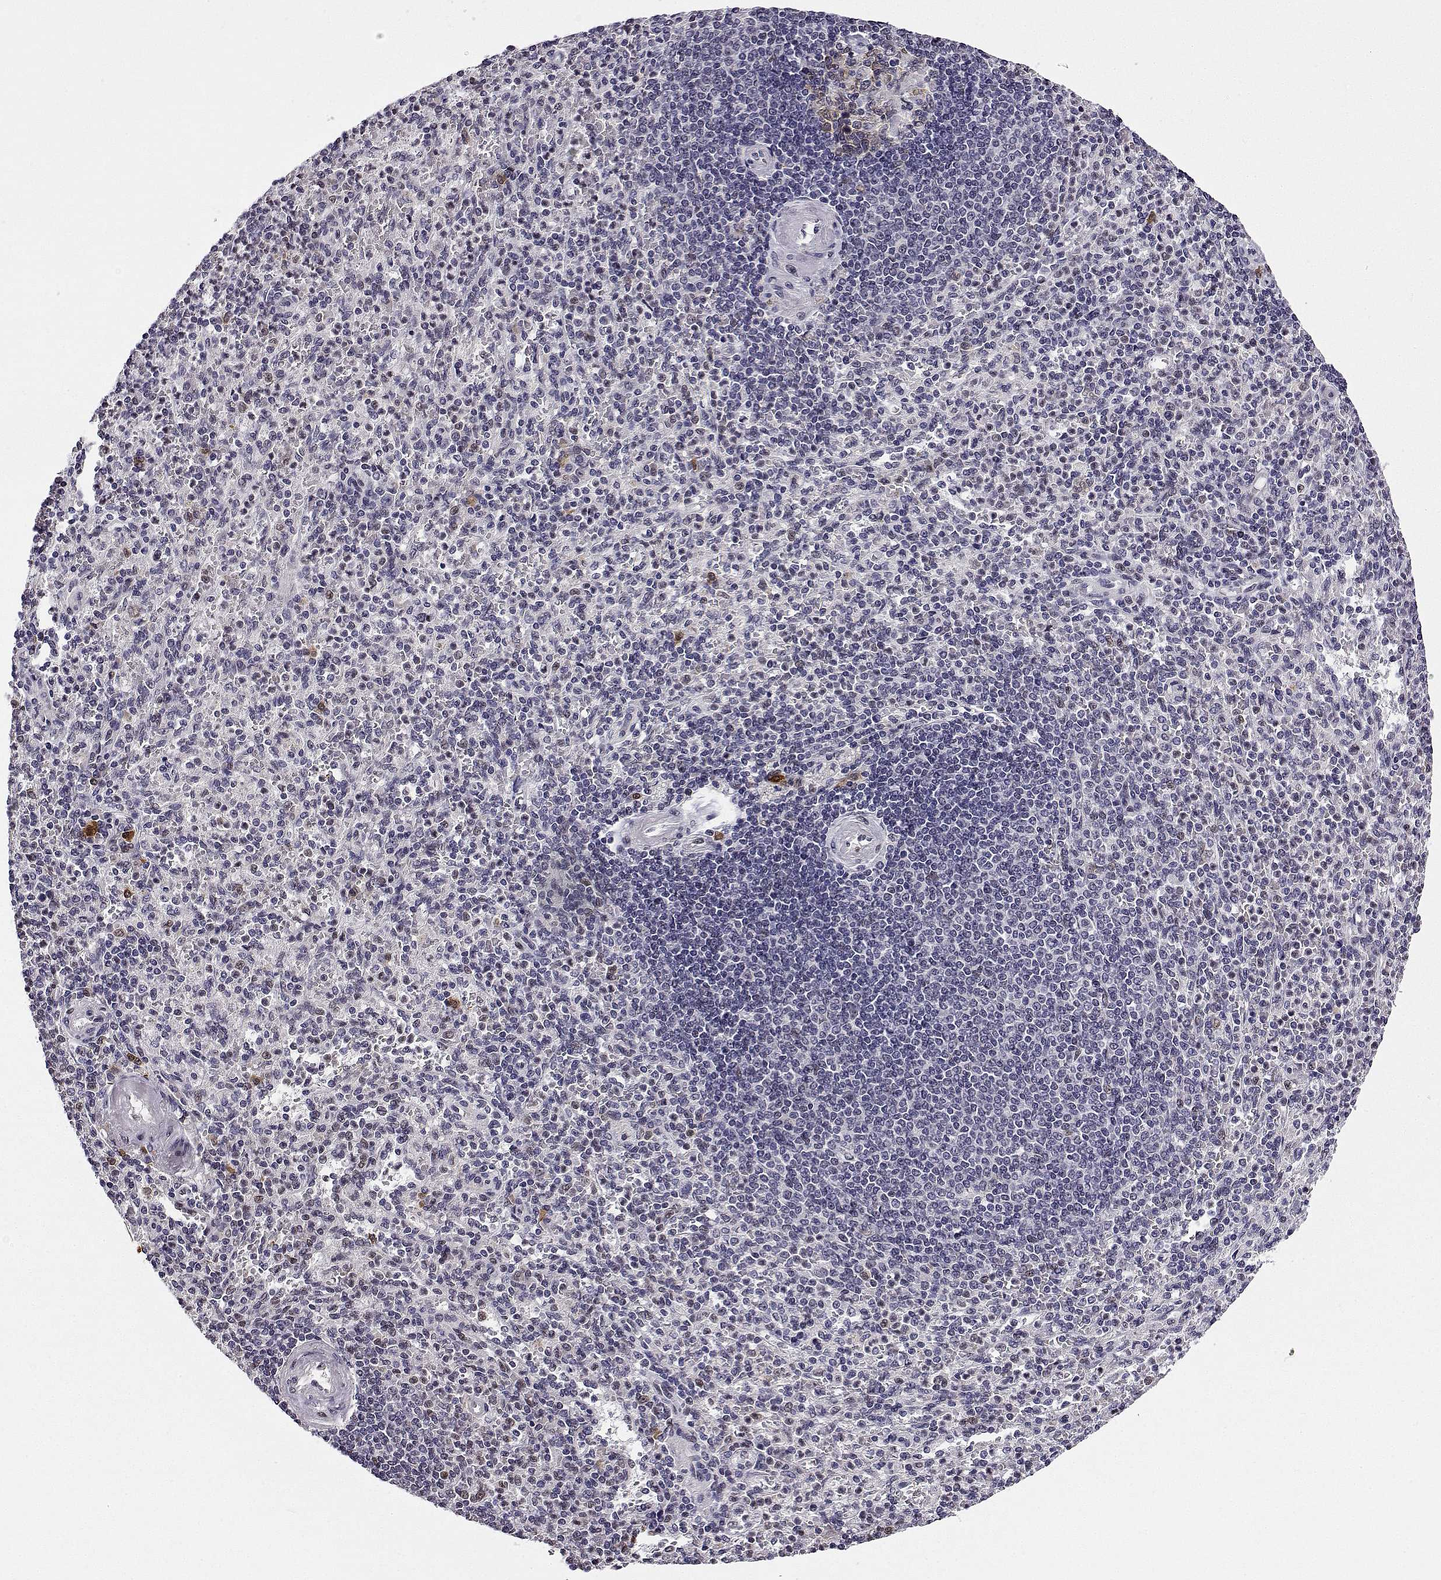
{"staining": {"intensity": "weak", "quantity": "<25%", "location": "nuclear"}, "tissue": "spleen", "cell_type": "Cells in red pulp", "image_type": "normal", "snomed": [{"axis": "morphology", "description": "Normal tissue, NOS"}, {"axis": "topography", "description": "Spleen"}], "caption": "High magnification brightfield microscopy of benign spleen stained with DAB (brown) and counterstained with hematoxylin (blue): cells in red pulp show no significant staining.", "gene": "PHGDH", "patient": {"sex": "female", "age": 74}}